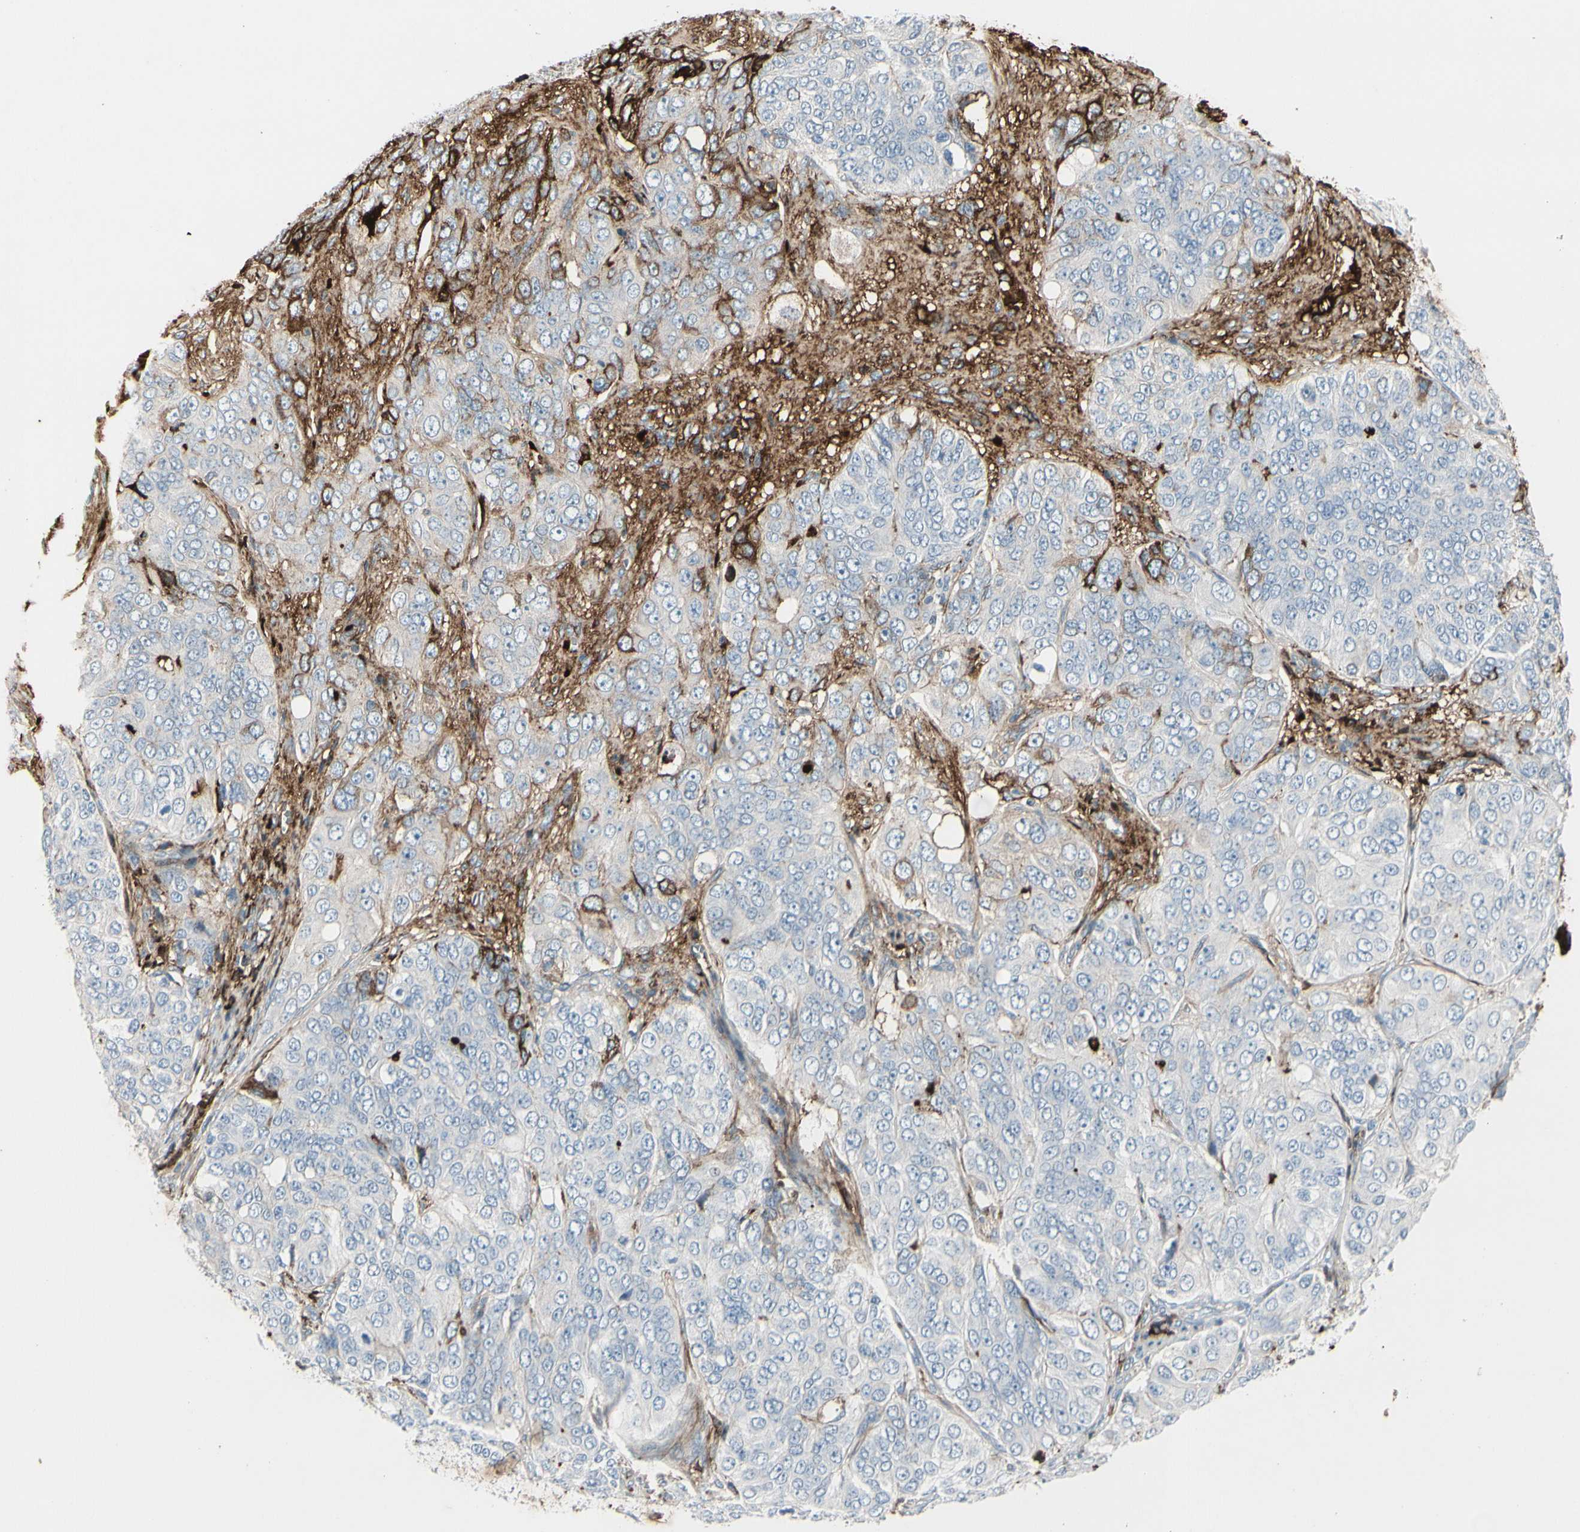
{"staining": {"intensity": "negative", "quantity": "none", "location": "none"}, "tissue": "ovarian cancer", "cell_type": "Tumor cells", "image_type": "cancer", "snomed": [{"axis": "morphology", "description": "Carcinoma, endometroid"}, {"axis": "topography", "description": "Ovary"}], "caption": "Histopathology image shows no protein staining in tumor cells of endometroid carcinoma (ovarian) tissue.", "gene": "IGHG1", "patient": {"sex": "female", "age": 51}}